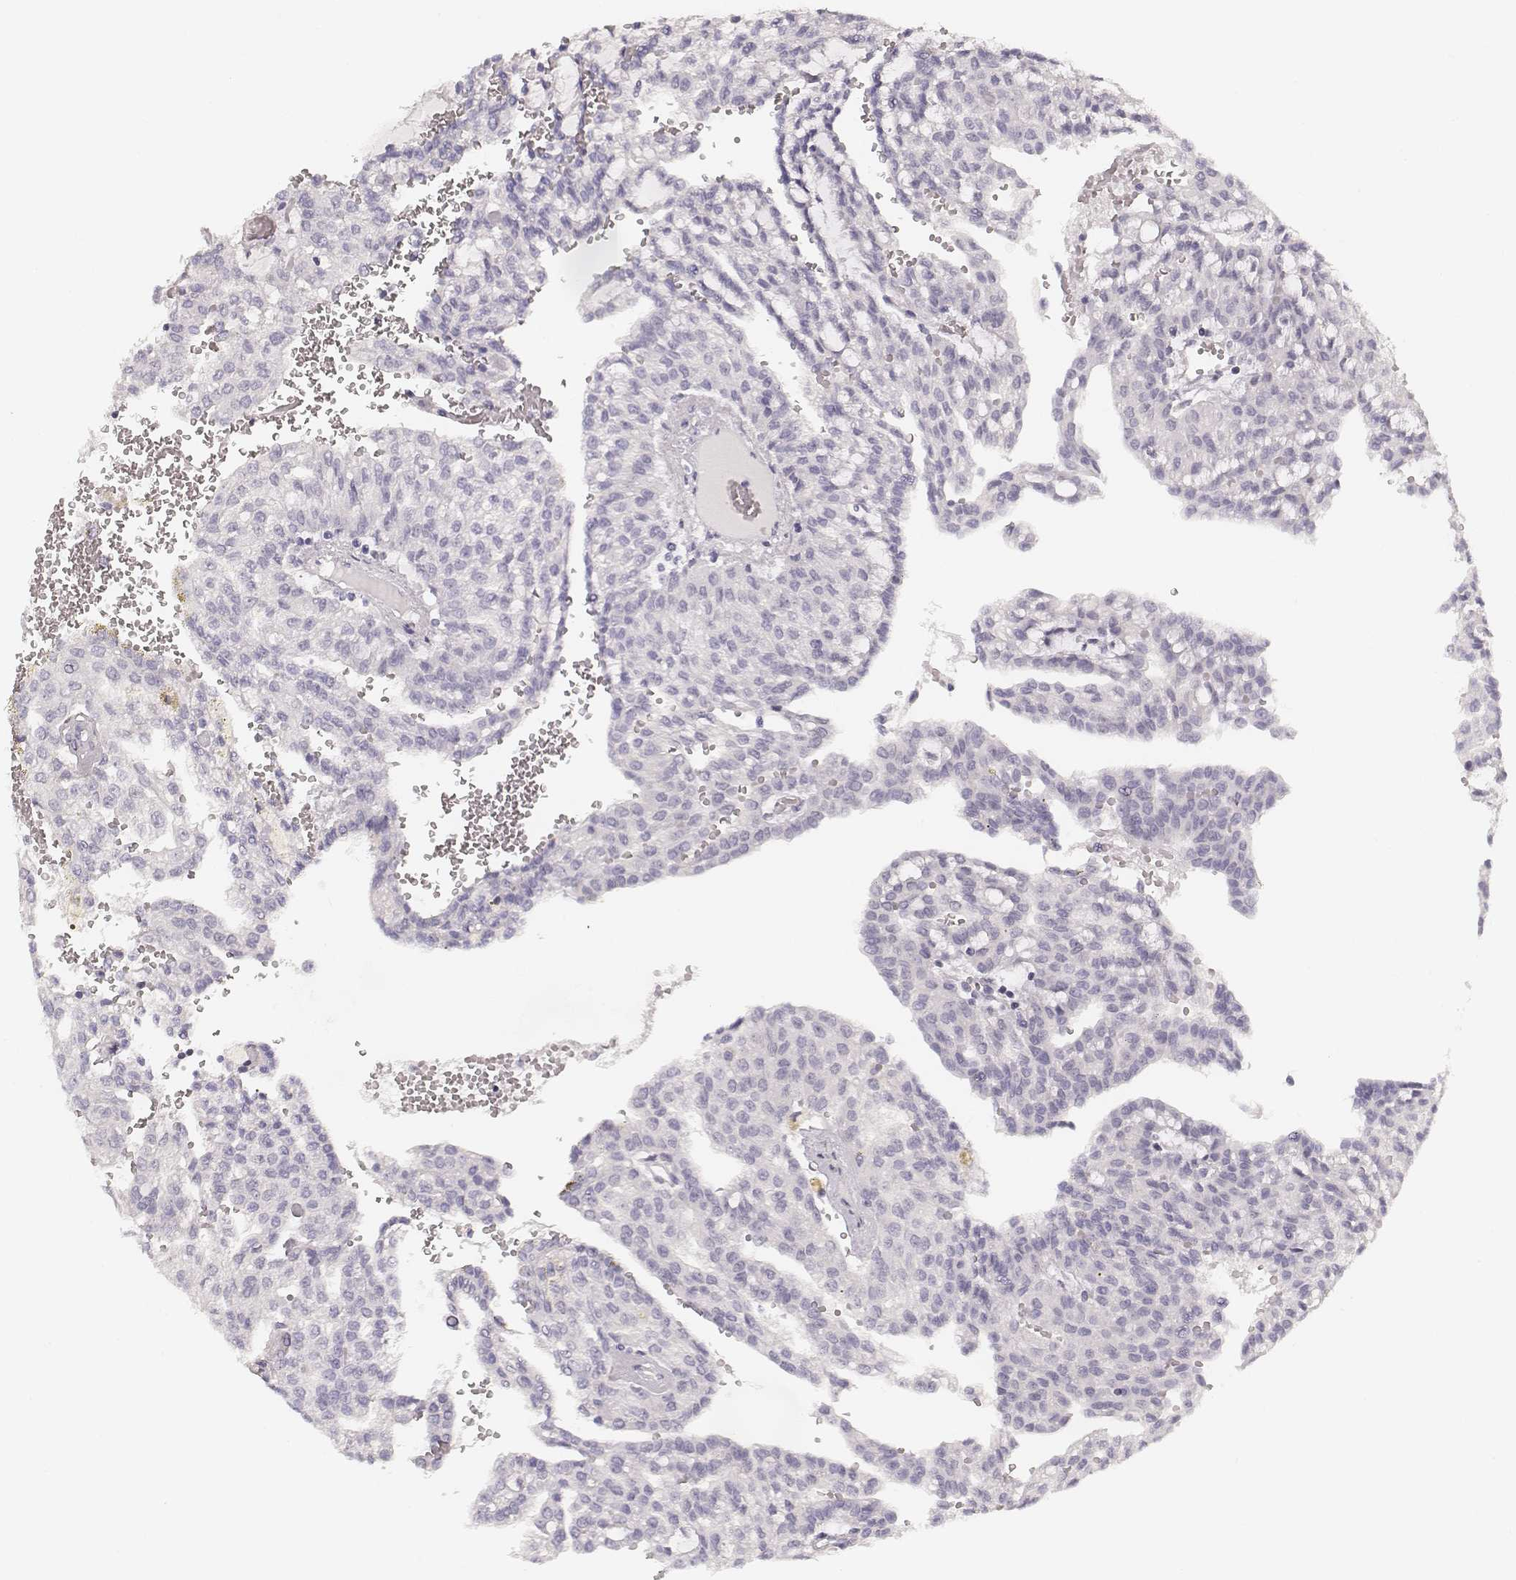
{"staining": {"intensity": "negative", "quantity": "none", "location": "none"}, "tissue": "renal cancer", "cell_type": "Tumor cells", "image_type": "cancer", "snomed": [{"axis": "morphology", "description": "Adenocarcinoma, NOS"}, {"axis": "topography", "description": "Kidney"}], "caption": "An image of renal cancer (adenocarcinoma) stained for a protein exhibits no brown staining in tumor cells.", "gene": "HNF4G", "patient": {"sex": "male", "age": 63}}